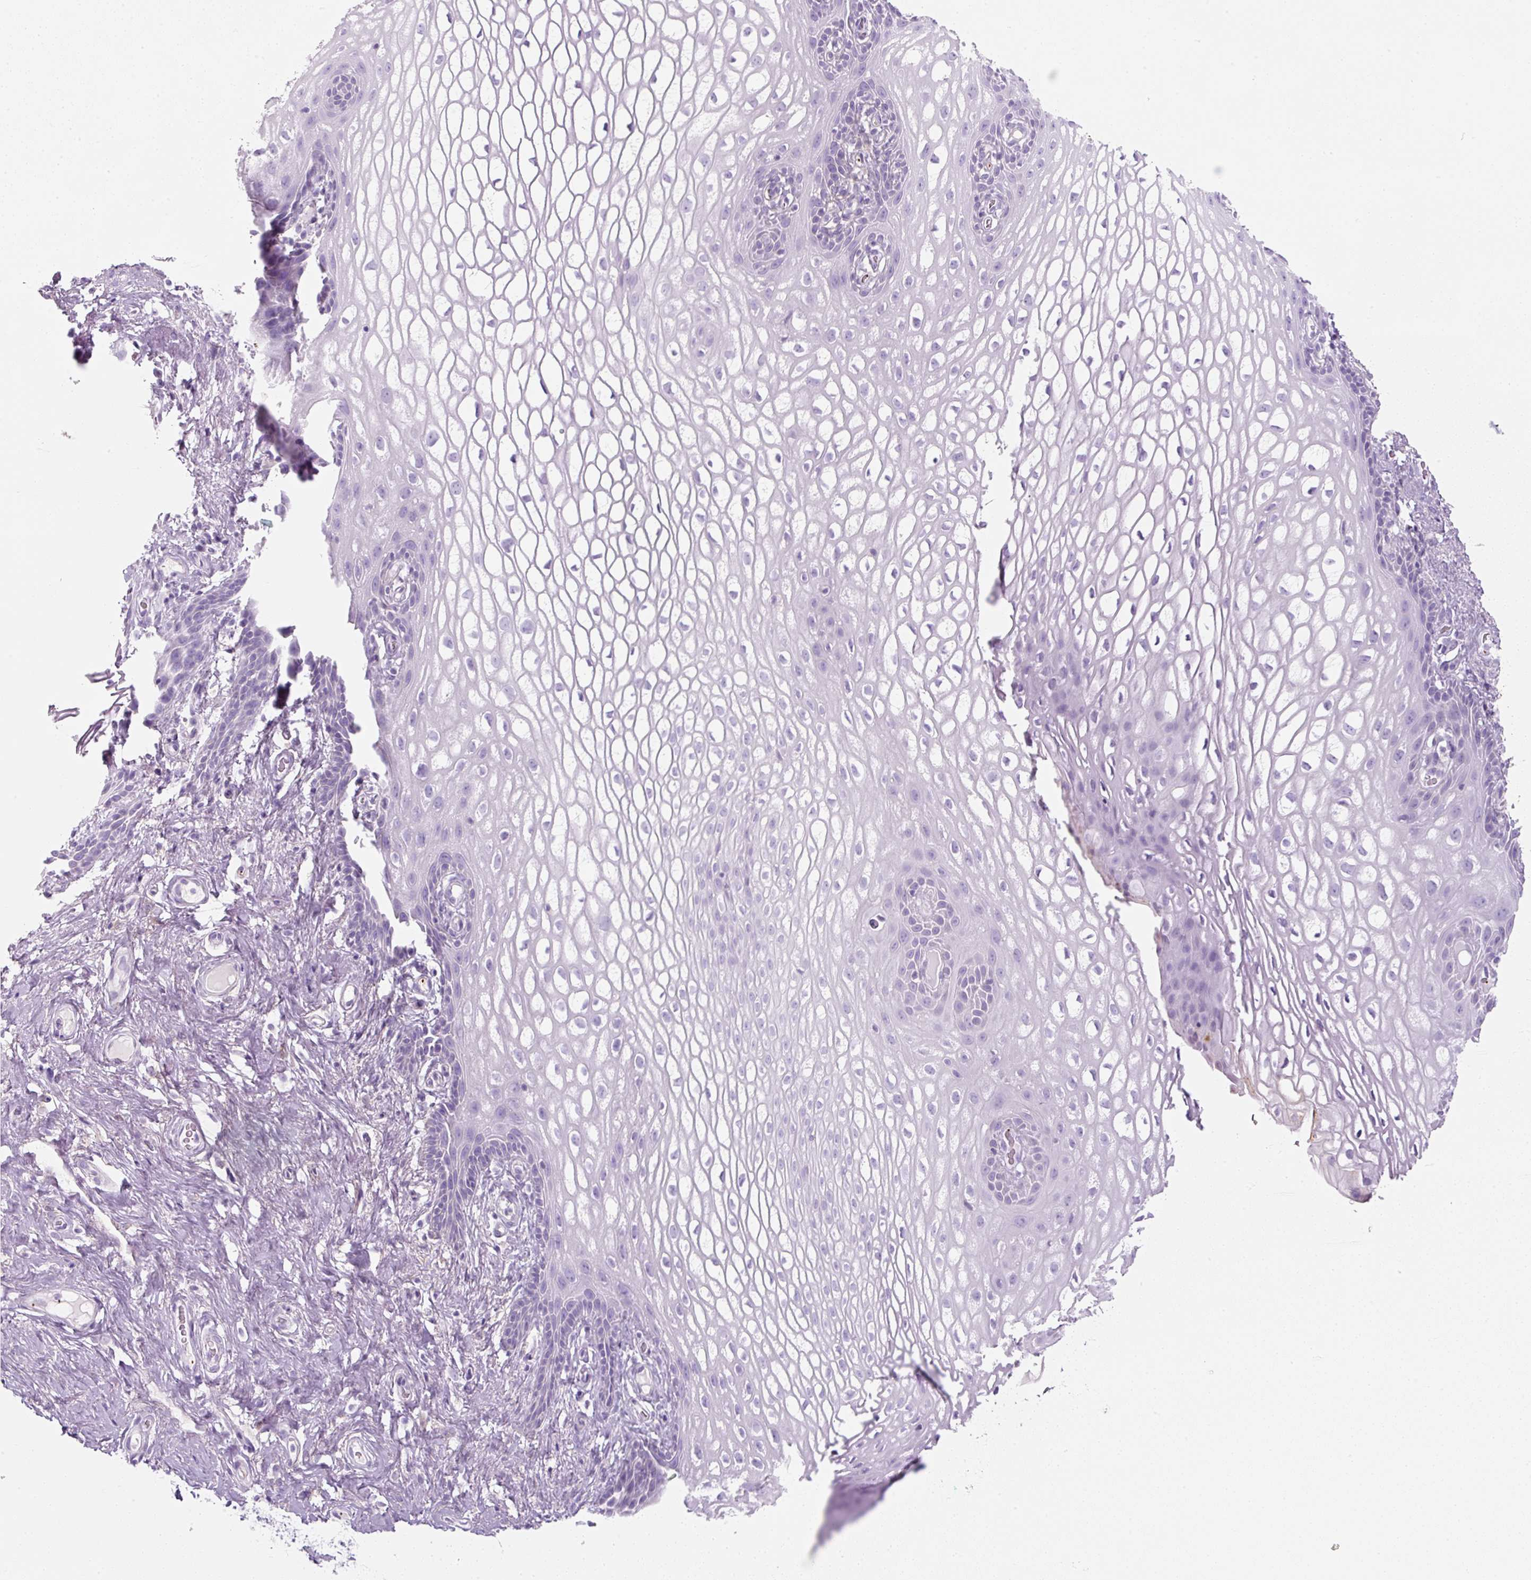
{"staining": {"intensity": "negative", "quantity": "none", "location": "none"}, "tissue": "vagina", "cell_type": "Squamous epithelial cells", "image_type": "normal", "snomed": [{"axis": "morphology", "description": "Normal tissue, NOS"}, {"axis": "topography", "description": "Vagina"}, {"axis": "topography", "description": "Peripheral nerve tissue"}], "caption": "High power microscopy micrograph of an immunohistochemistry micrograph of normal vagina, revealing no significant expression in squamous epithelial cells.", "gene": "ENSG00000288796", "patient": {"sex": "female", "age": 71}}